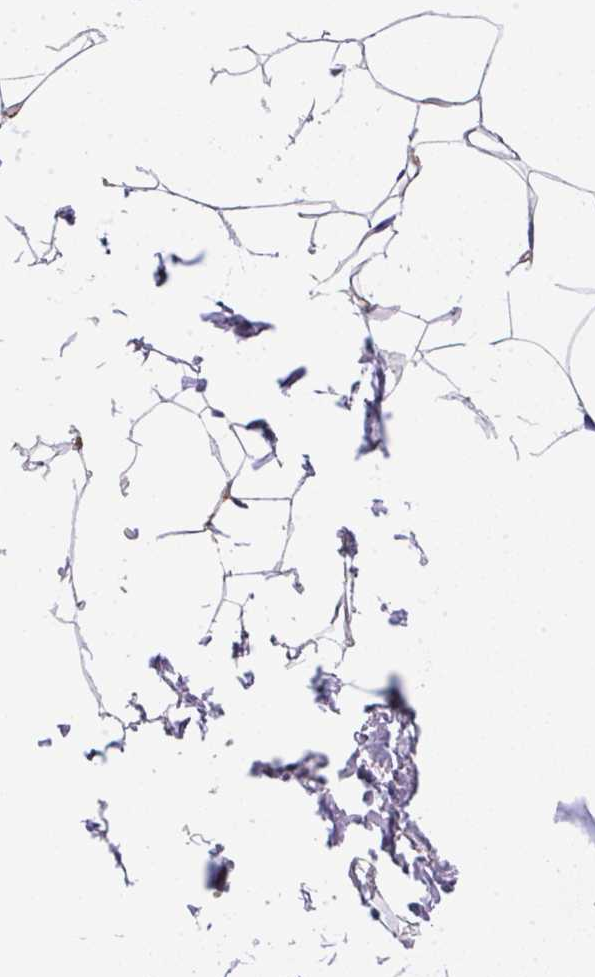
{"staining": {"intensity": "negative", "quantity": "none", "location": "none"}, "tissue": "adipose tissue", "cell_type": "Adipocytes", "image_type": "normal", "snomed": [{"axis": "morphology", "description": "Normal tissue, NOS"}, {"axis": "topography", "description": "Skin"}, {"axis": "topography", "description": "Peripheral nerve tissue"}], "caption": "This histopathology image is of normal adipose tissue stained with IHC to label a protein in brown with the nuclei are counter-stained blue. There is no positivity in adipocytes. (DAB (3,3'-diaminobenzidine) immunohistochemistry visualized using brightfield microscopy, high magnification).", "gene": "MAGEB5", "patient": {"sex": "female", "age": 56}}